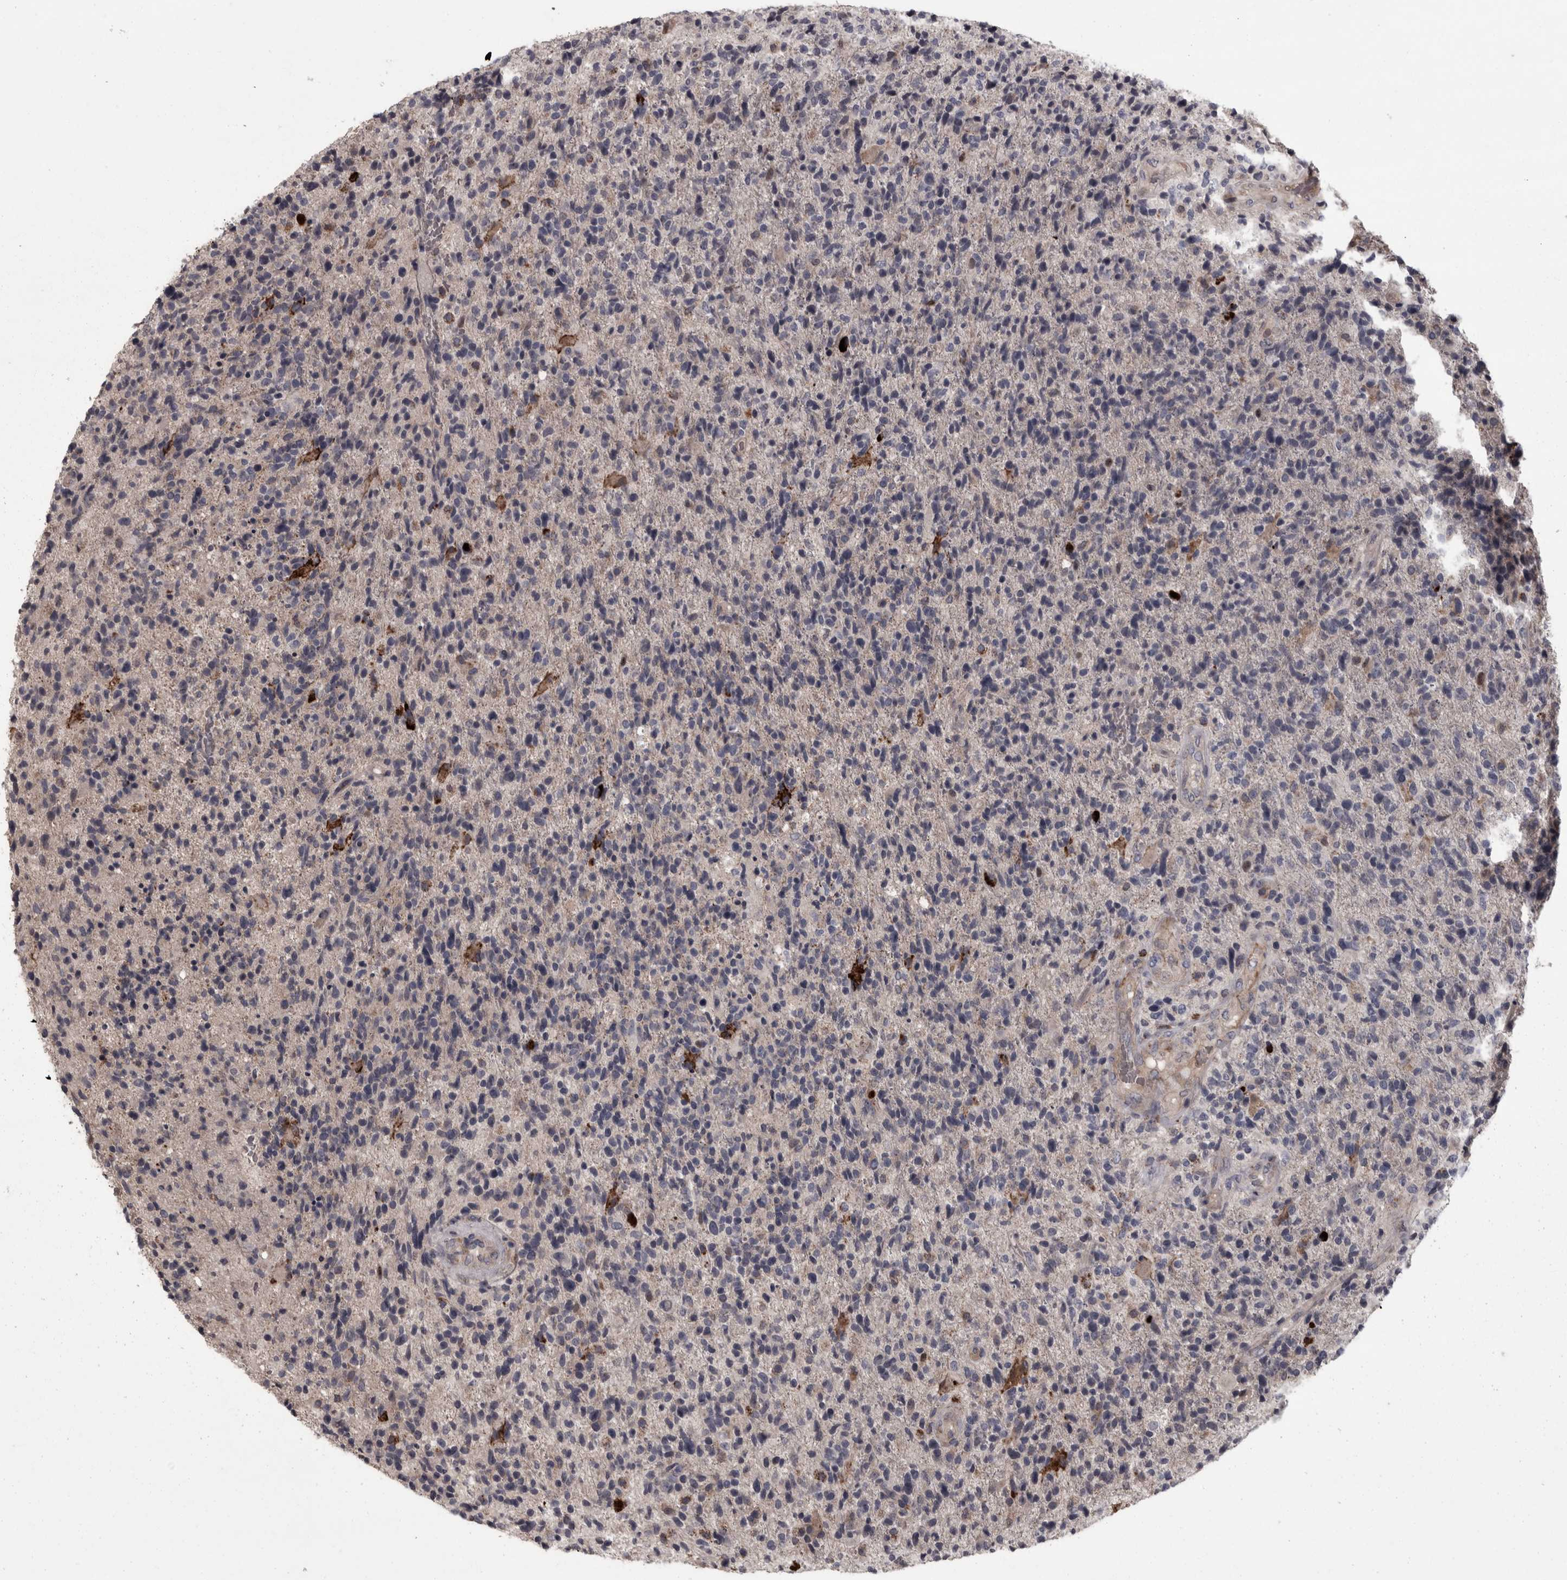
{"staining": {"intensity": "negative", "quantity": "none", "location": "none"}, "tissue": "glioma", "cell_type": "Tumor cells", "image_type": "cancer", "snomed": [{"axis": "morphology", "description": "Glioma, malignant, High grade"}, {"axis": "topography", "description": "Brain"}], "caption": "The histopathology image exhibits no significant positivity in tumor cells of glioma. (Immunohistochemistry (ihc), brightfield microscopy, high magnification).", "gene": "PCDH17", "patient": {"sex": "male", "age": 72}}